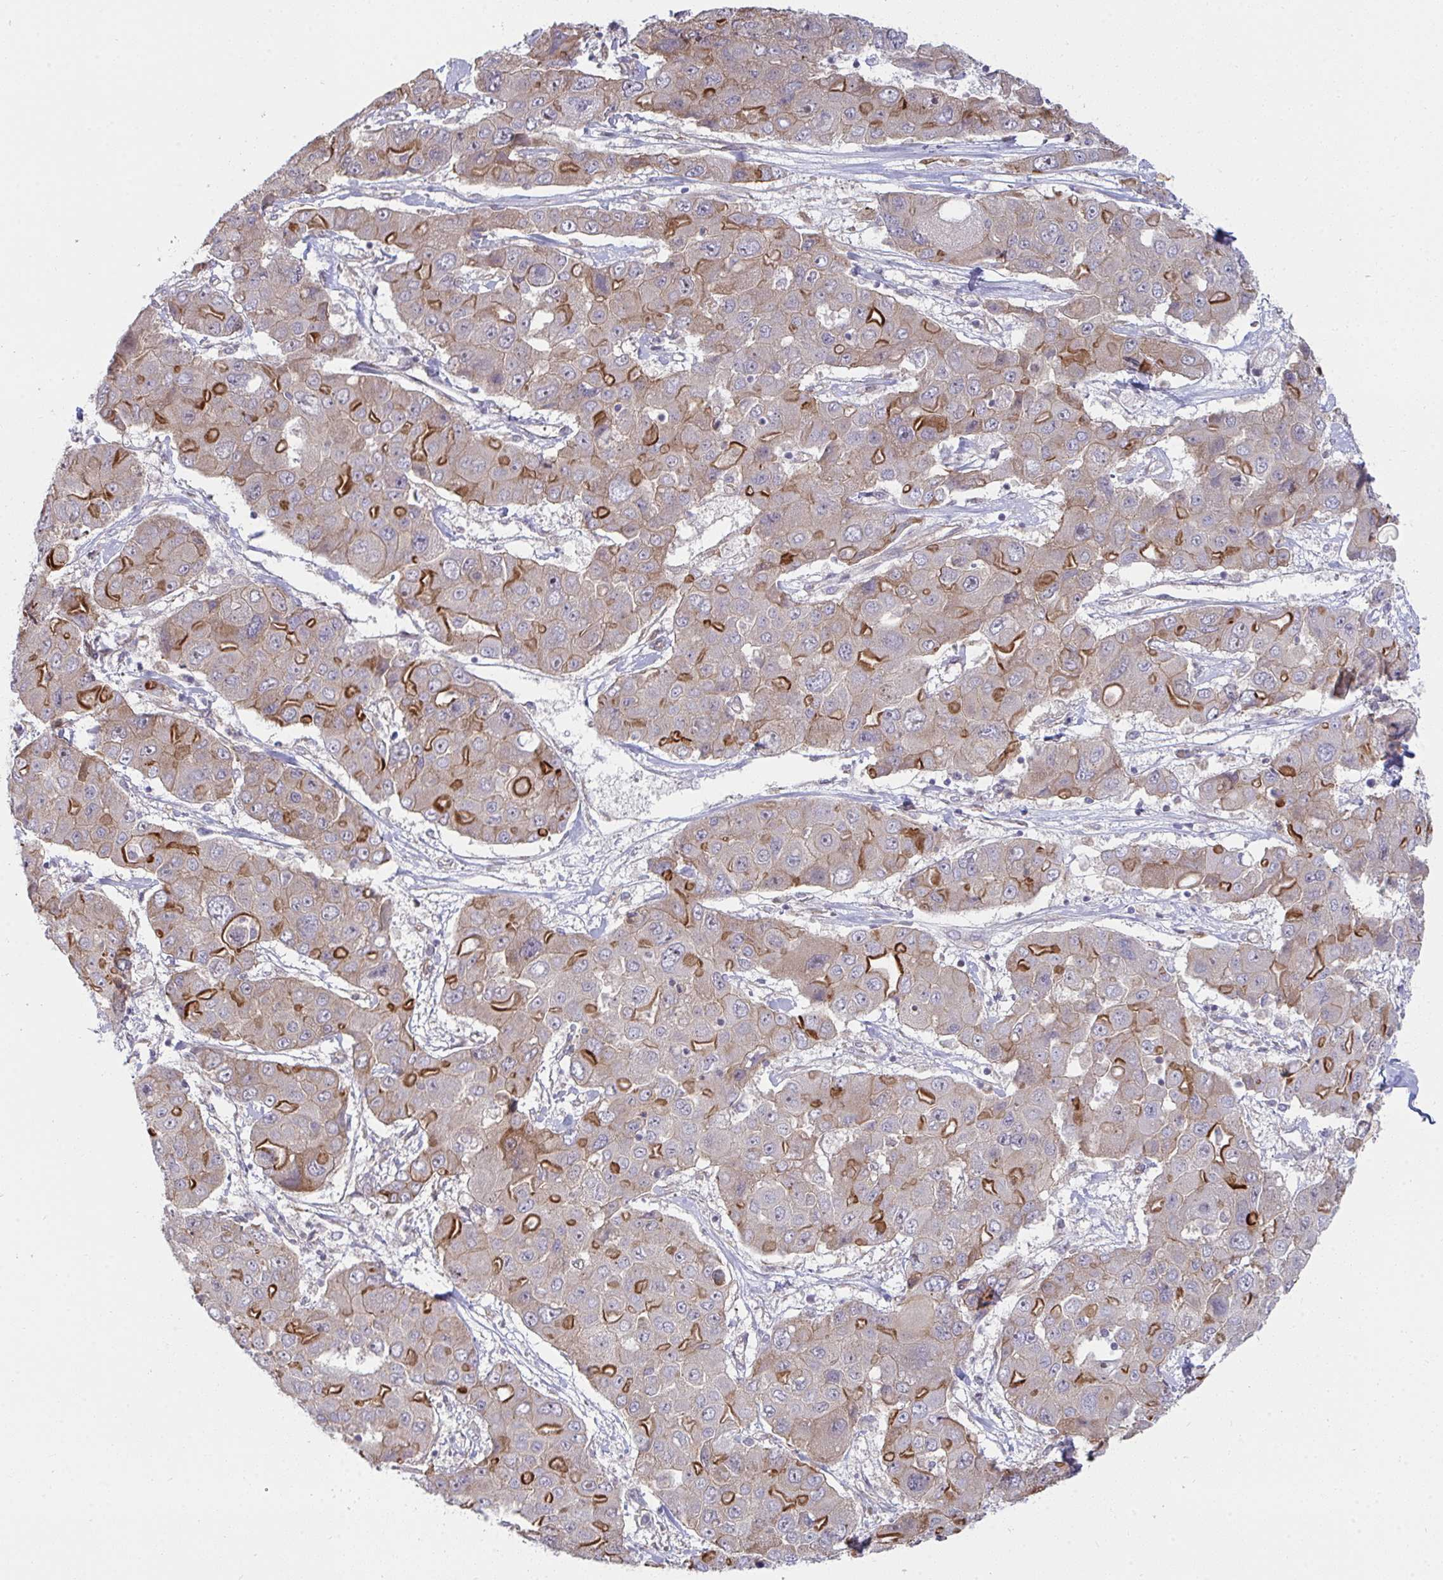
{"staining": {"intensity": "moderate", "quantity": "25%-75%", "location": "cytoplasmic/membranous"}, "tissue": "liver cancer", "cell_type": "Tumor cells", "image_type": "cancer", "snomed": [{"axis": "morphology", "description": "Cholangiocarcinoma"}, {"axis": "topography", "description": "Liver"}], "caption": "A photomicrograph of liver cholangiocarcinoma stained for a protein demonstrates moderate cytoplasmic/membranous brown staining in tumor cells. Using DAB (3,3'-diaminobenzidine) (brown) and hematoxylin (blue) stains, captured at high magnification using brightfield microscopy.", "gene": "CASP9", "patient": {"sex": "male", "age": 67}}